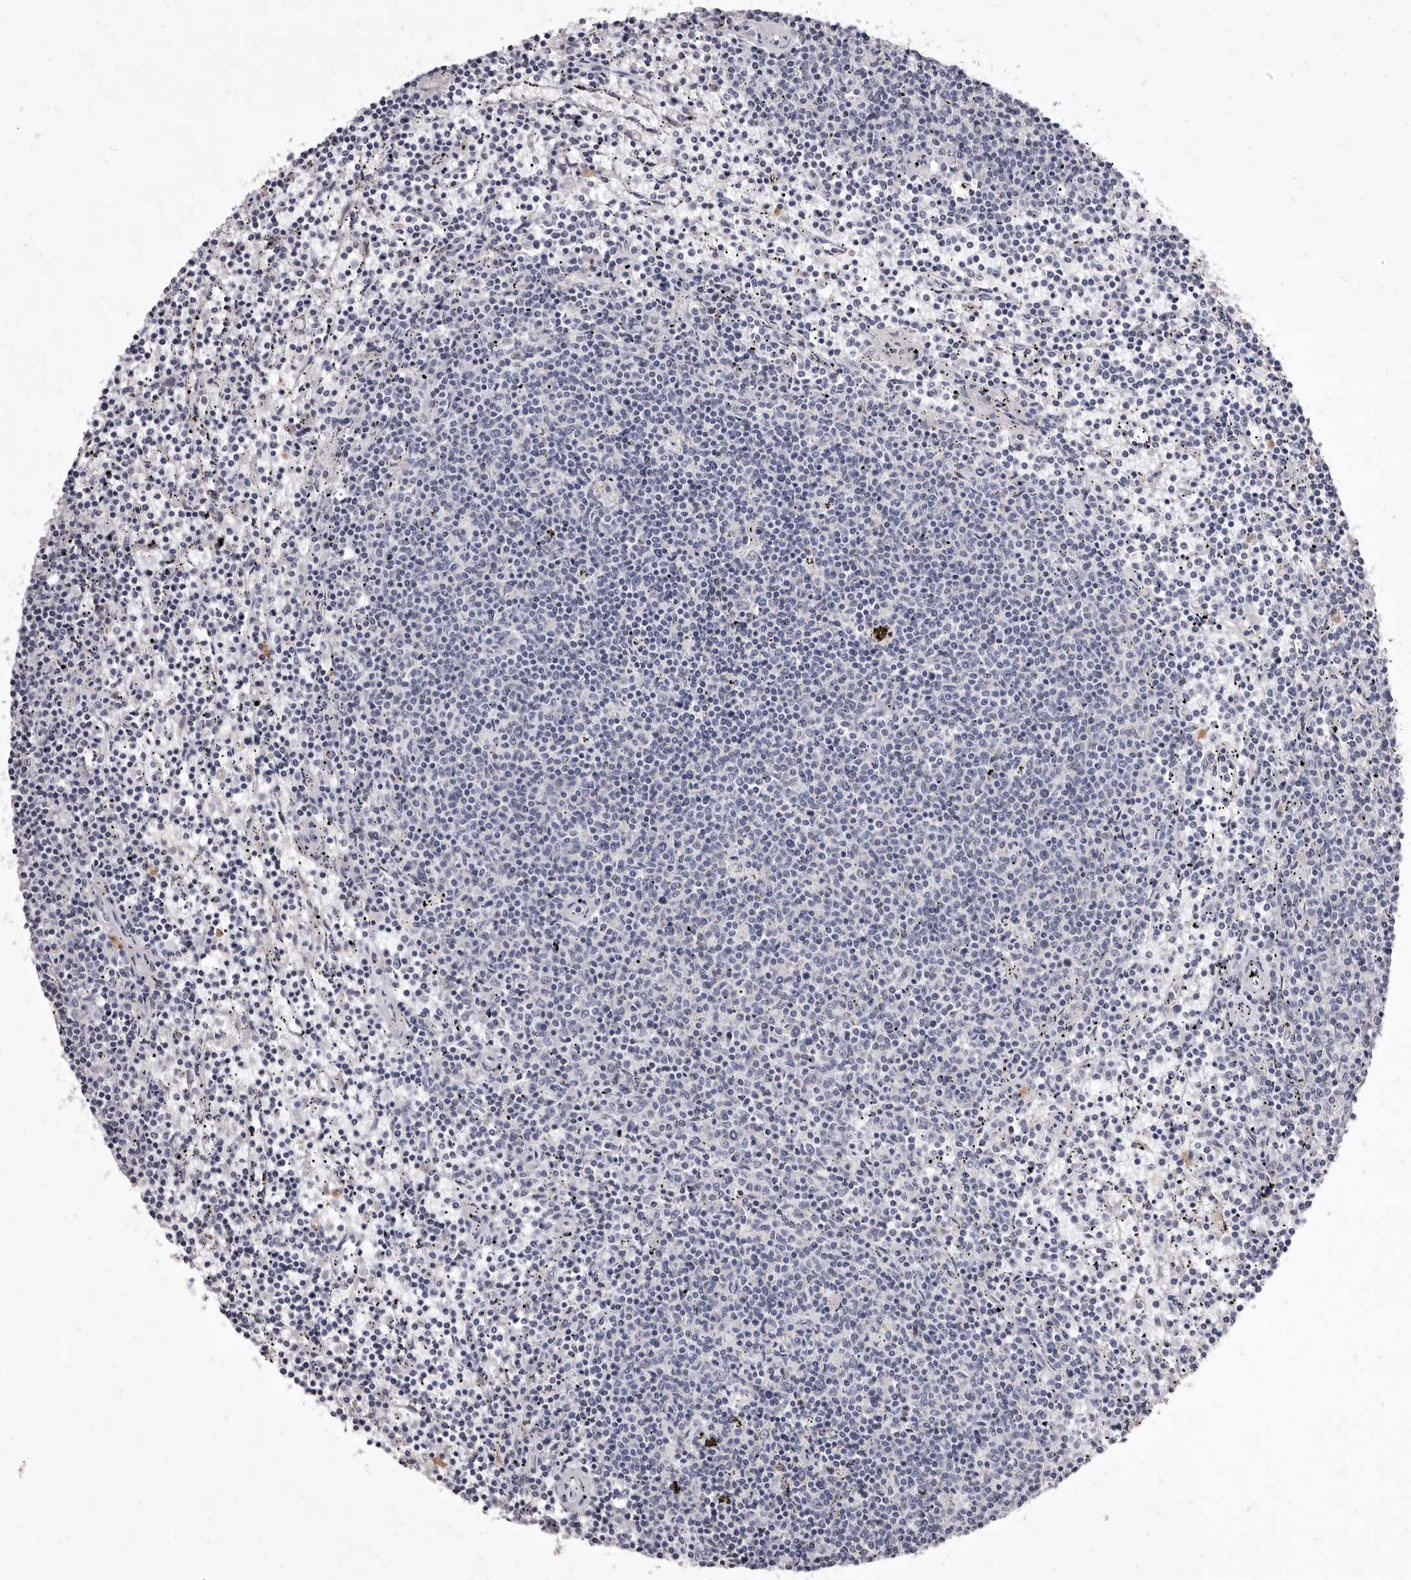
{"staining": {"intensity": "negative", "quantity": "none", "location": "none"}, "tissue": "lymphoma", "cell_type": "Tumor cells", "image_type": "cancer", "snomed": [{"axis": "morphology", "description": "Malignant lymphoma, non-Hodgkin's type, Low grade"}, {"axis": "topography", "description": "Spleen"}], "caption": "DAB immunohistochemical staining of lymphoma displays no significant expression in tumor cells.", "gene": "CYP2E1", "patient": {"sex": "female", "age": 50}}